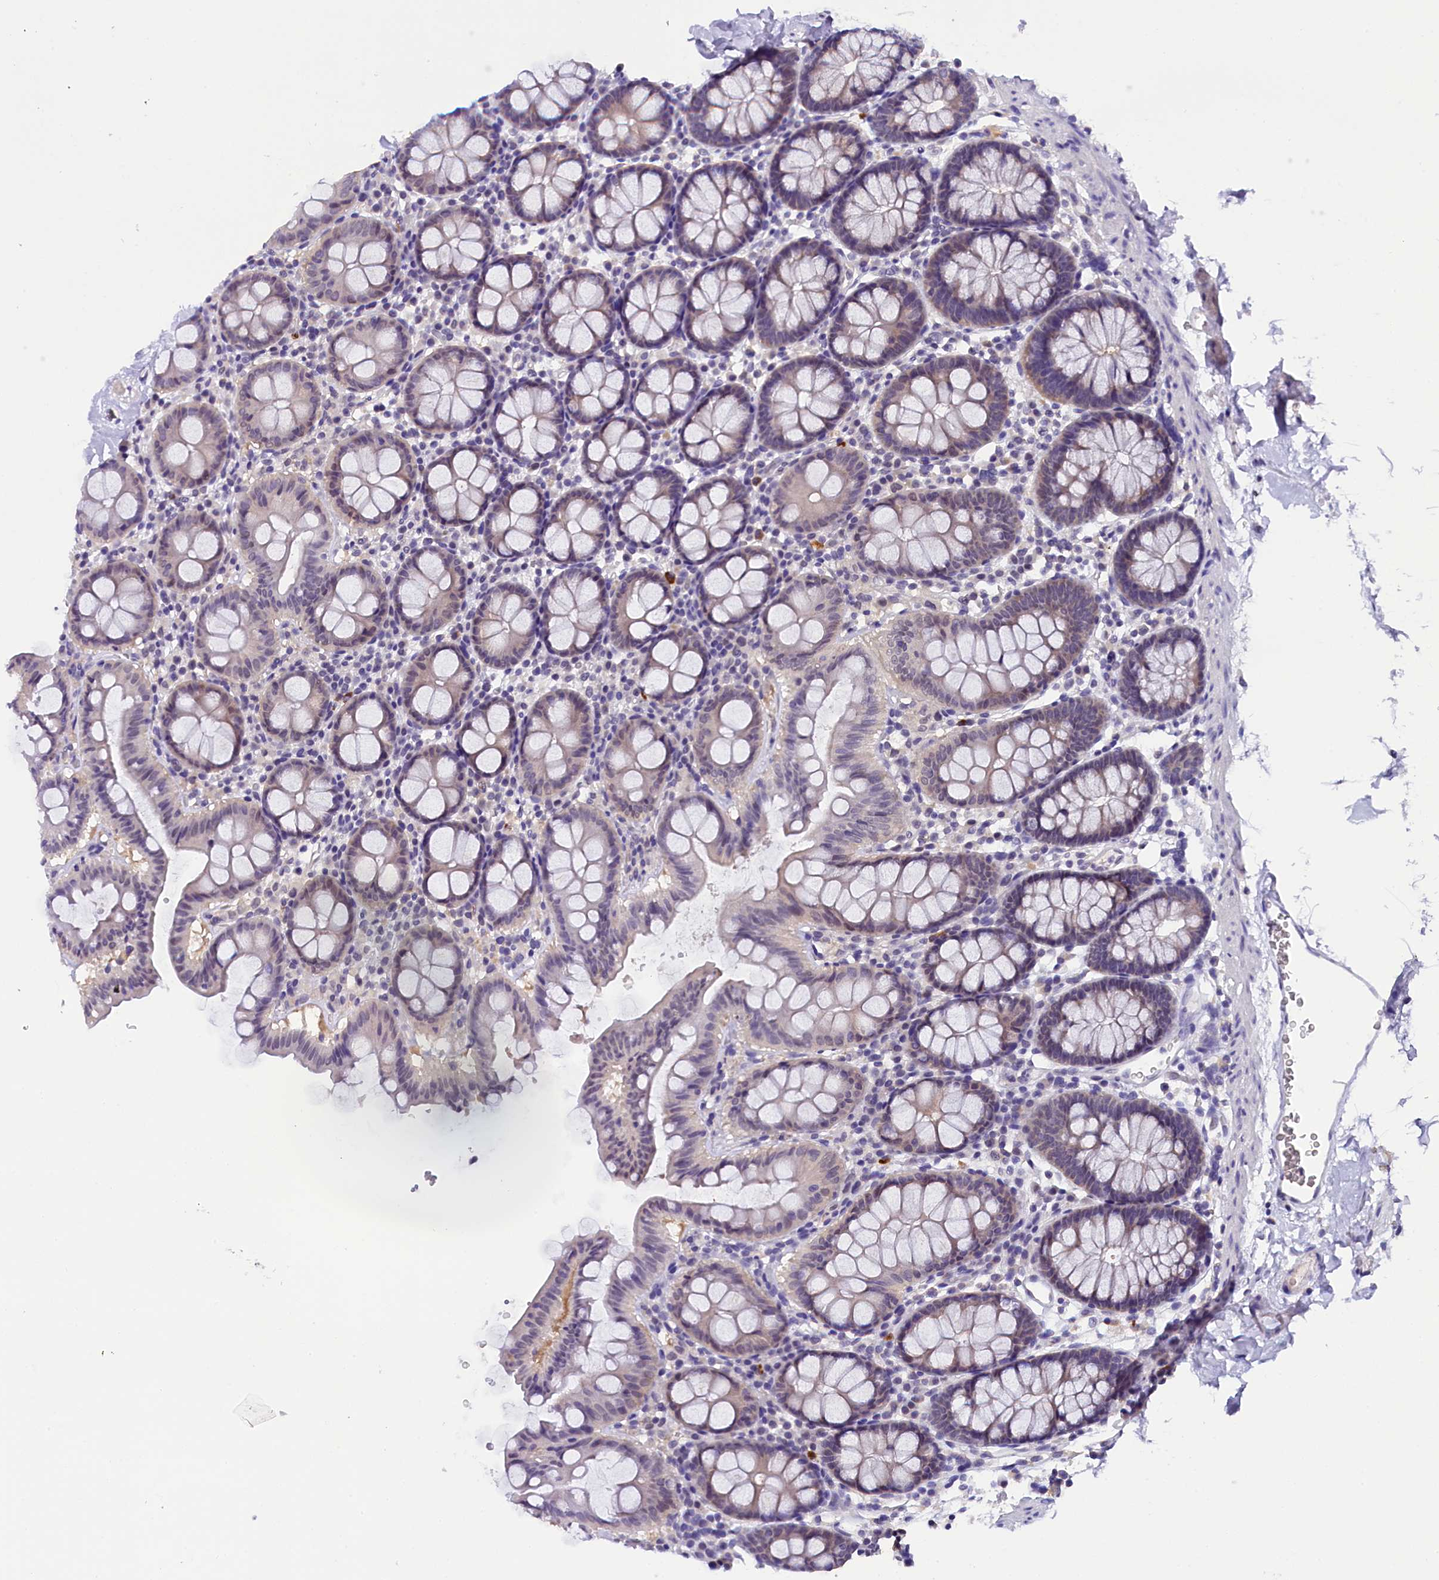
{"staining": {"intensity": "negative", "quantity": "none", "location": "none"}, "tissue": "colon", "cell_type": "Endothelial cells", "image_type": "normal", "snomed": [{"axis": "morphology", "description": "Normal tissue, NOS"}, {"axis": "topography", "description": "Colon"}], "caption": "The histopathology image displays no significant staining in endothelial cells of colon. The staining is performed using DAB (3,3'-diaminobenzidine) brown chromogen with nuclei counter-stained in using hematoxylin.", "gene": "IQCN", "patient": {"sex": "male", "age": 75}}